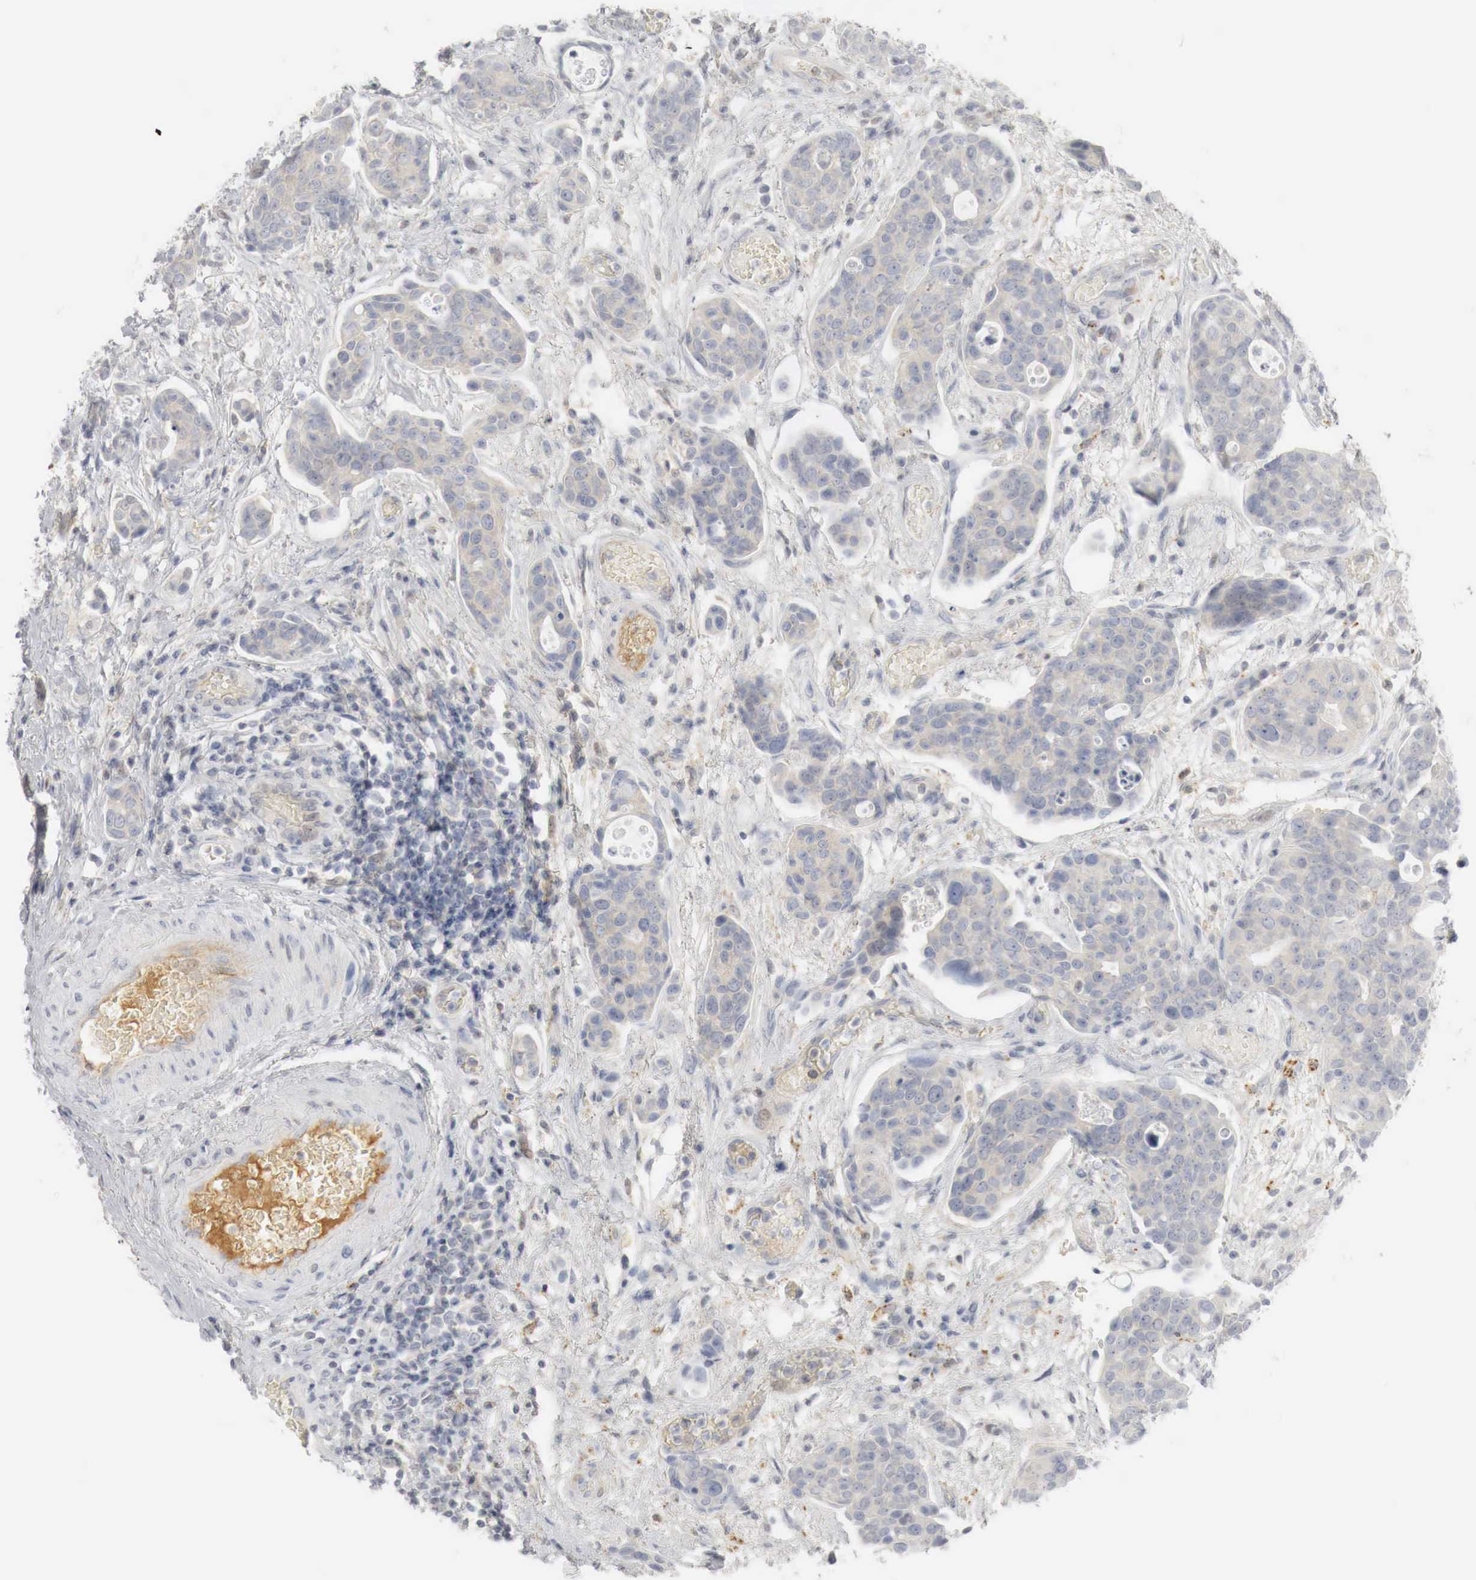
{"staining": {"intensity": "weak", "quantity": "<25%", "location": "cytoplasmic/membranous"}, "tissue": "urothelial cancer", "cell_type": "Tumor cells", "image_type": "cancer", "snomed": [{"axis": "morphology", "description": "Urothelial carcinoma, High grade"}, {"axis": "topography", "description": "Urinary bladder"}], "caption": "There is no significant staining in tumor cells of urothelial cancer.", "gene": "MYC", "patient": {"sex": "male", "age": 78}}